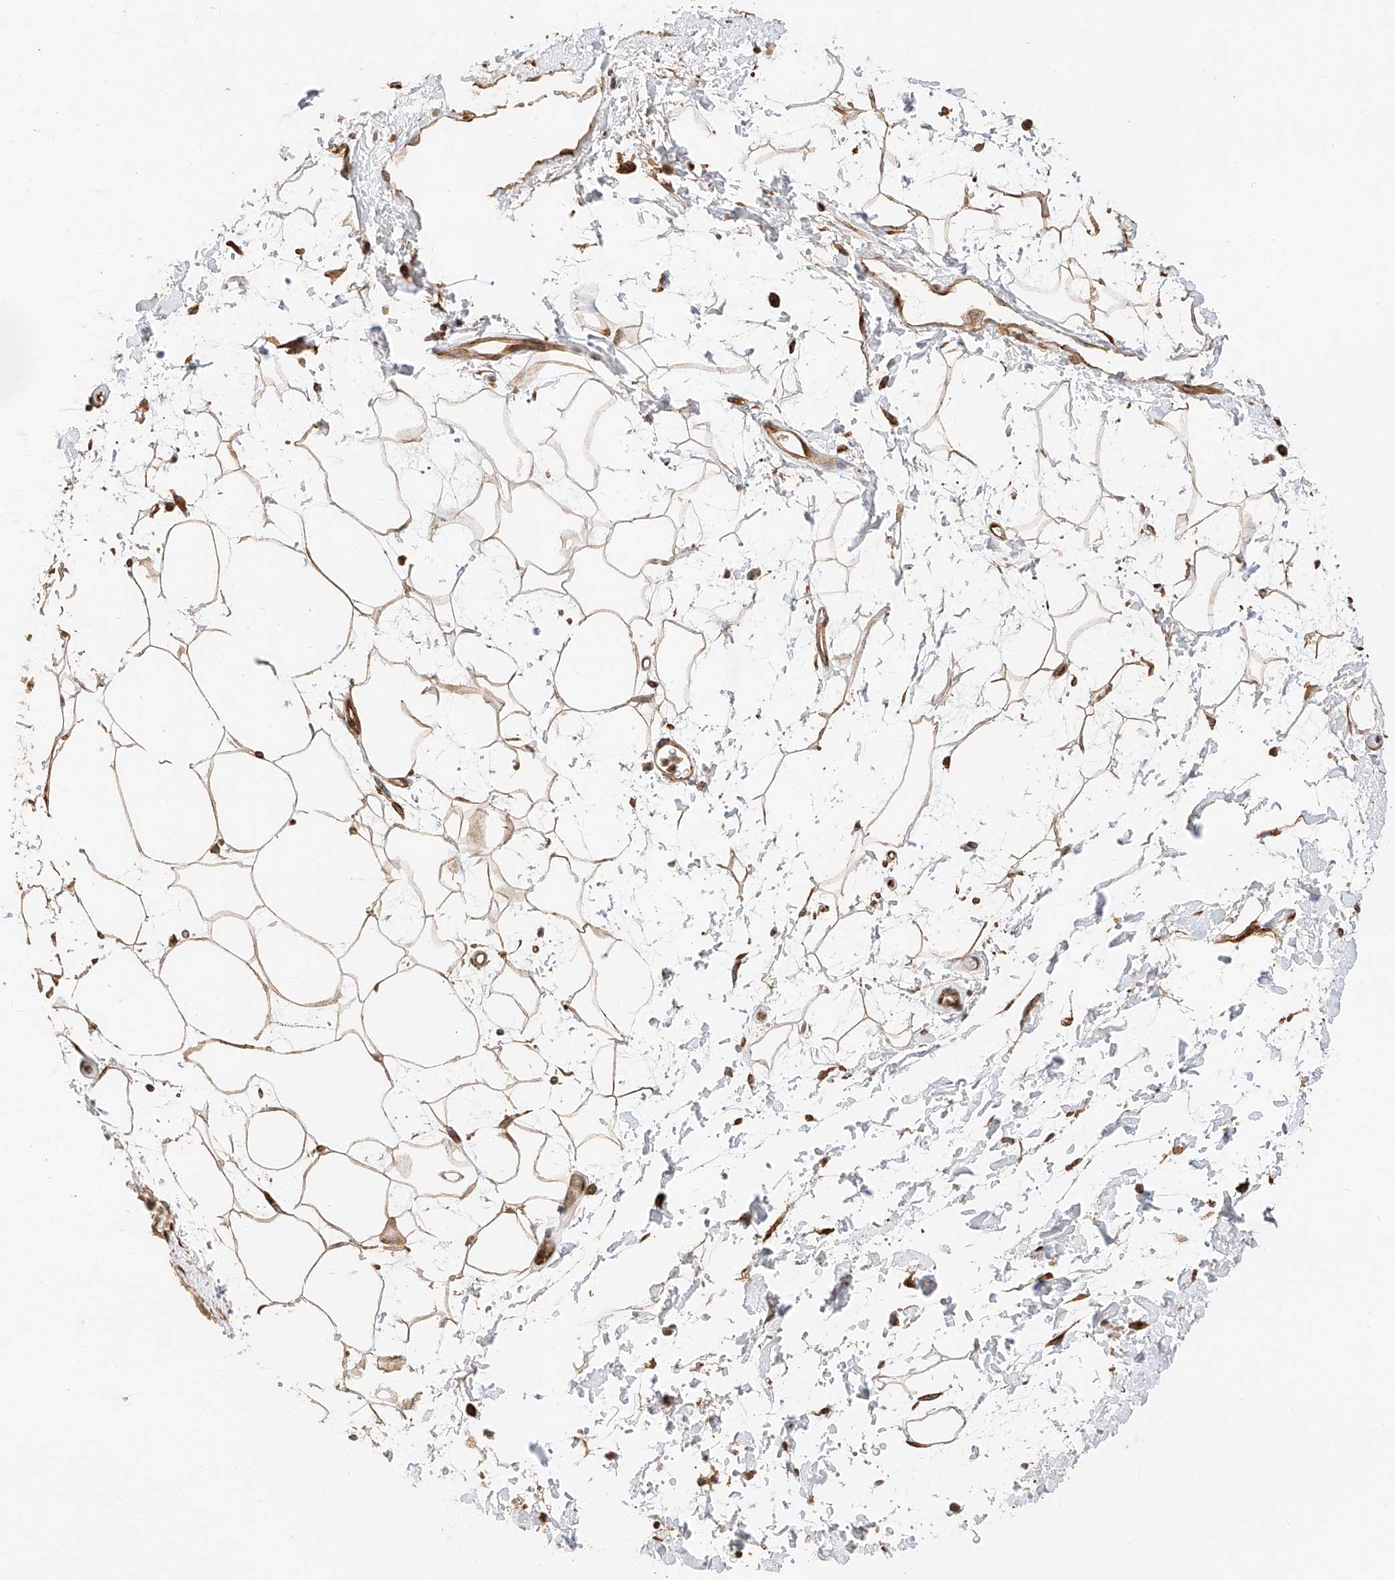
{"staining": {"intensity": "moderate", "quantity": "25%-75%", "location": "cytoplasmic/membranous"}, "tissue": "adipose tissue", "cell_type": "Adipocytes", "image_type": "normal", "snomed": [{"axis": "morphology", "description": "Normal tissue, NOS"}, {"axis": "topography", "description": "Soft tissue"}], "caption": "Adipocytes show medium levels of moderate cytoplasmic/membranous positivity in approximately 25%-75% of cells in benign adipose tissue. (DAB (3,3'-diaminobenzidine) = brown stain, brightfield microscopy at high magnification).", "gene": "ZNF84", "patient": {"sex": "male", "age": 72}}